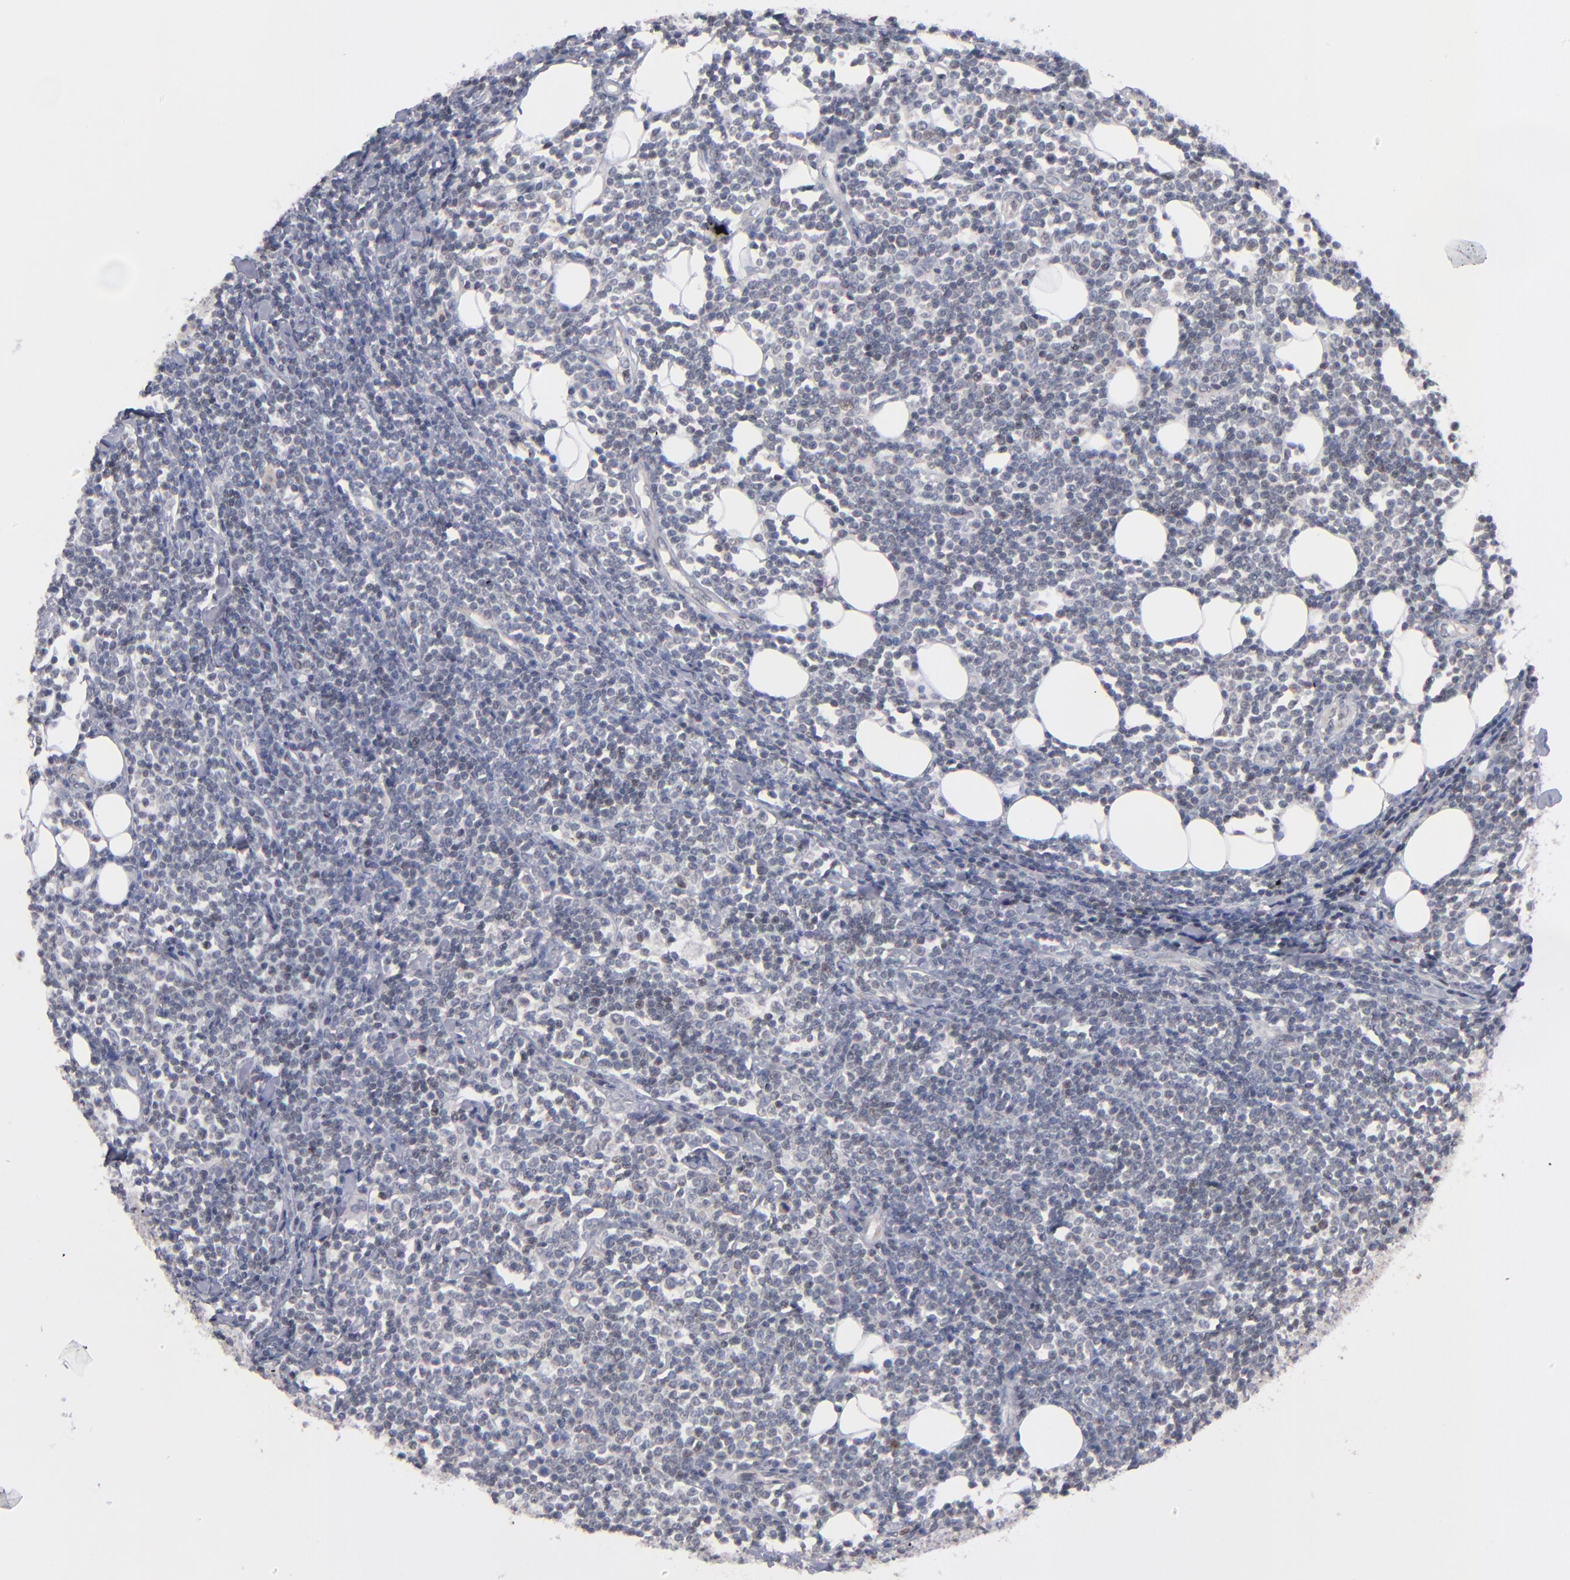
{"staining": {"intensity": "weak", "quantity": "<25%", "location": "nuclear"}, "tissue": "lymphoma", "cell_type": "Tumor cells", "image_type": "cancer", "snomed": [{"axis": "morphology", "description": "Malignant lymphoma, non-Hodgkin's type, Low grade"}, {"axis": "topography", "description": "Soft tissue"}], "caption": "Lymphoma was stained to show a protein in brown. There is no significant expression in tumor cells. (Stains: DAB immunohistochemistry with hematoxylin counter stain, Microscopy: brightfield microscopy at high magnification).", "gene": "ODF2", "patient": {"sex": "male", "age": 92}}